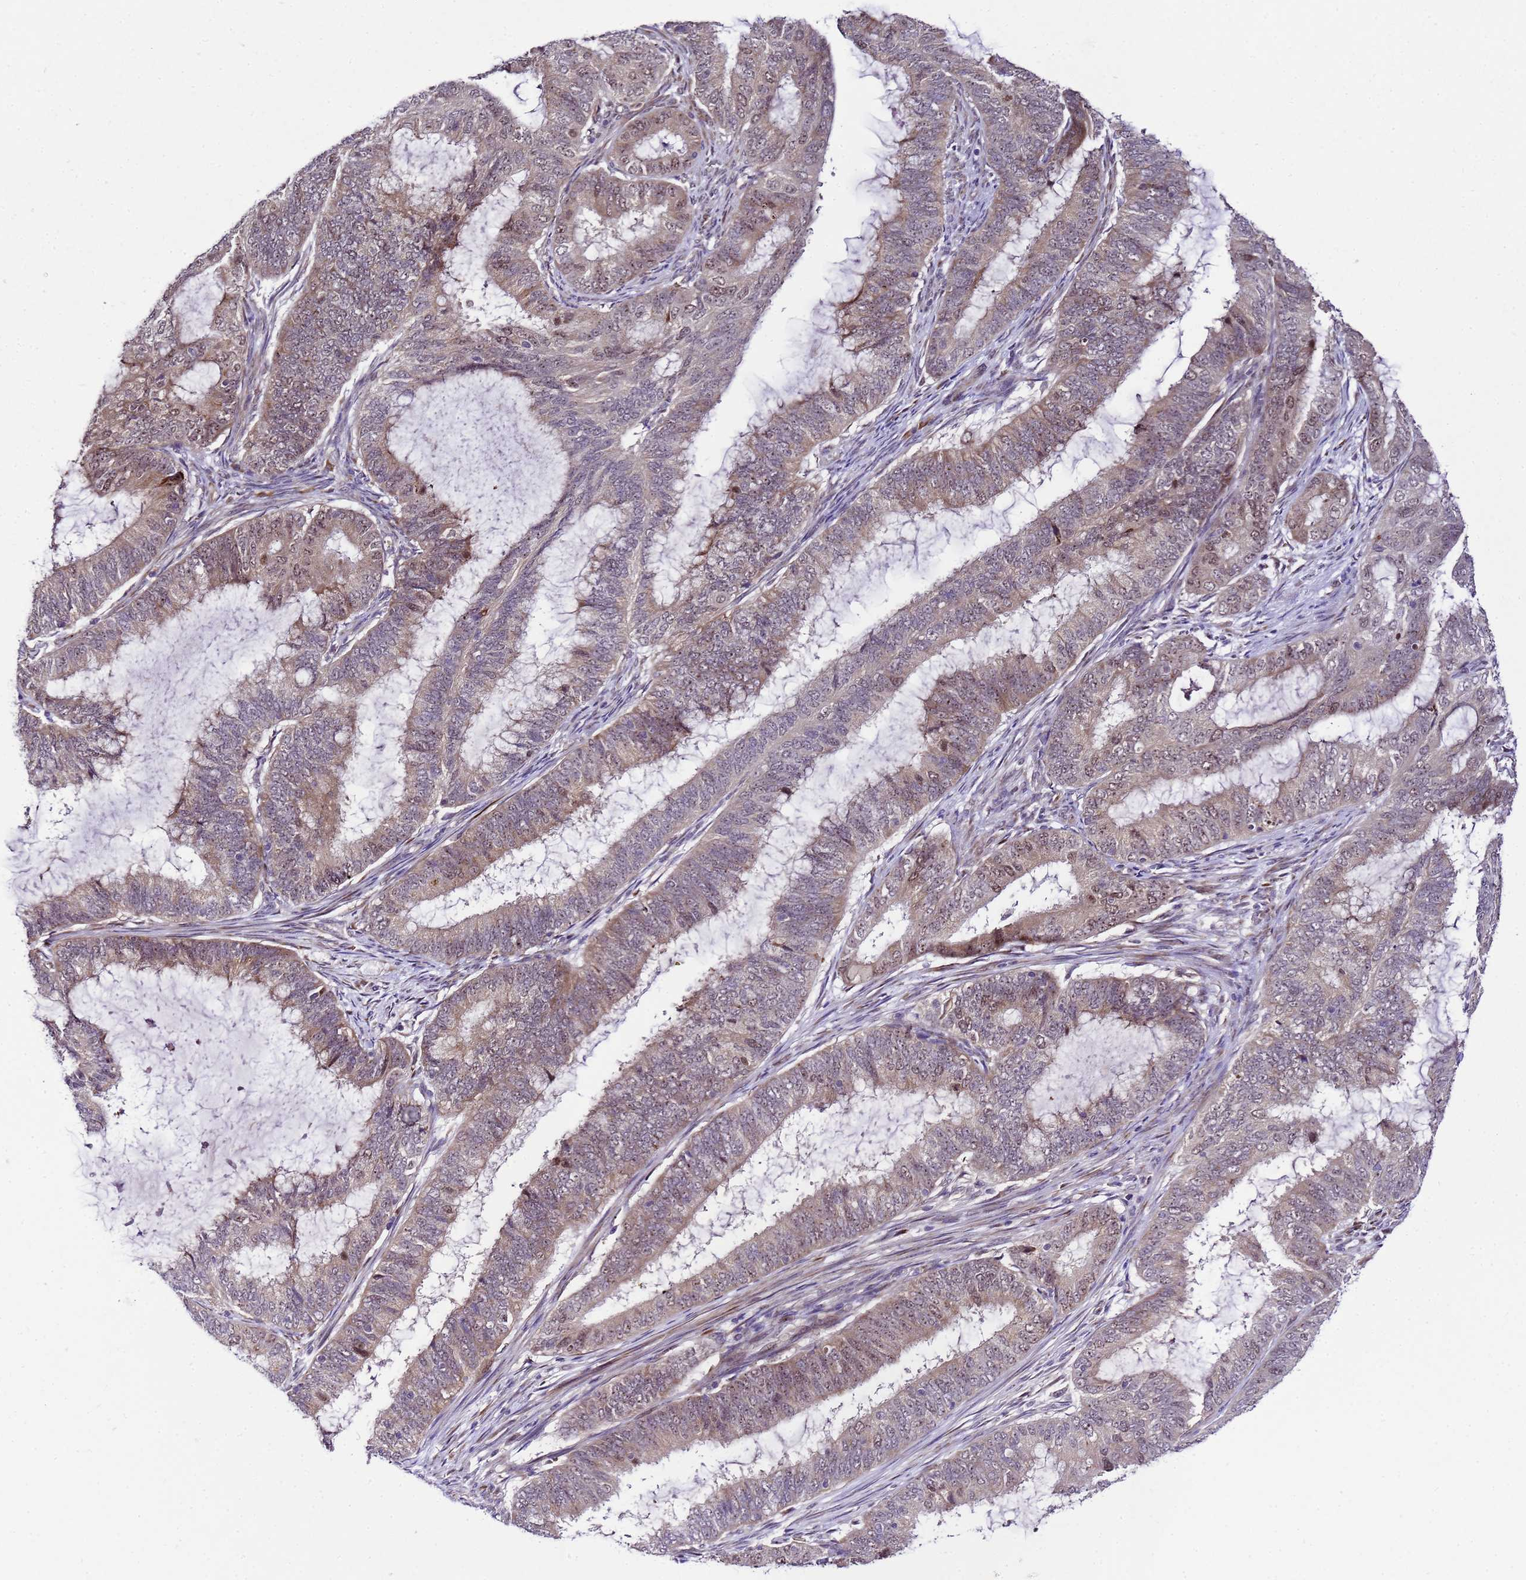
{"staining": {"intensity": "weak", "quantity": "25%-75%", "location": "cytoplasmic/membranous,nuclear"}, "tissue": "endometrial cancer", "cell_type": "Tumor cells", "image_type": "cancer", "snomed": [{"axis": "morphology", "description": "Adenocarcinoma, NOS"}, {"axis": "topography", "description": "Endometrium"}], "caption": "Brown immunohistochemical staining in endometrial adenocarcinoma exhibits weak cytoplasmic/membranous and nuclear expression in about 25%-75% of tumor cells. (DAB IHC with brightfield microscopy, high magnification).", "gene": "SLX4IP", "patient": {"sex": "female", "age": 51}}